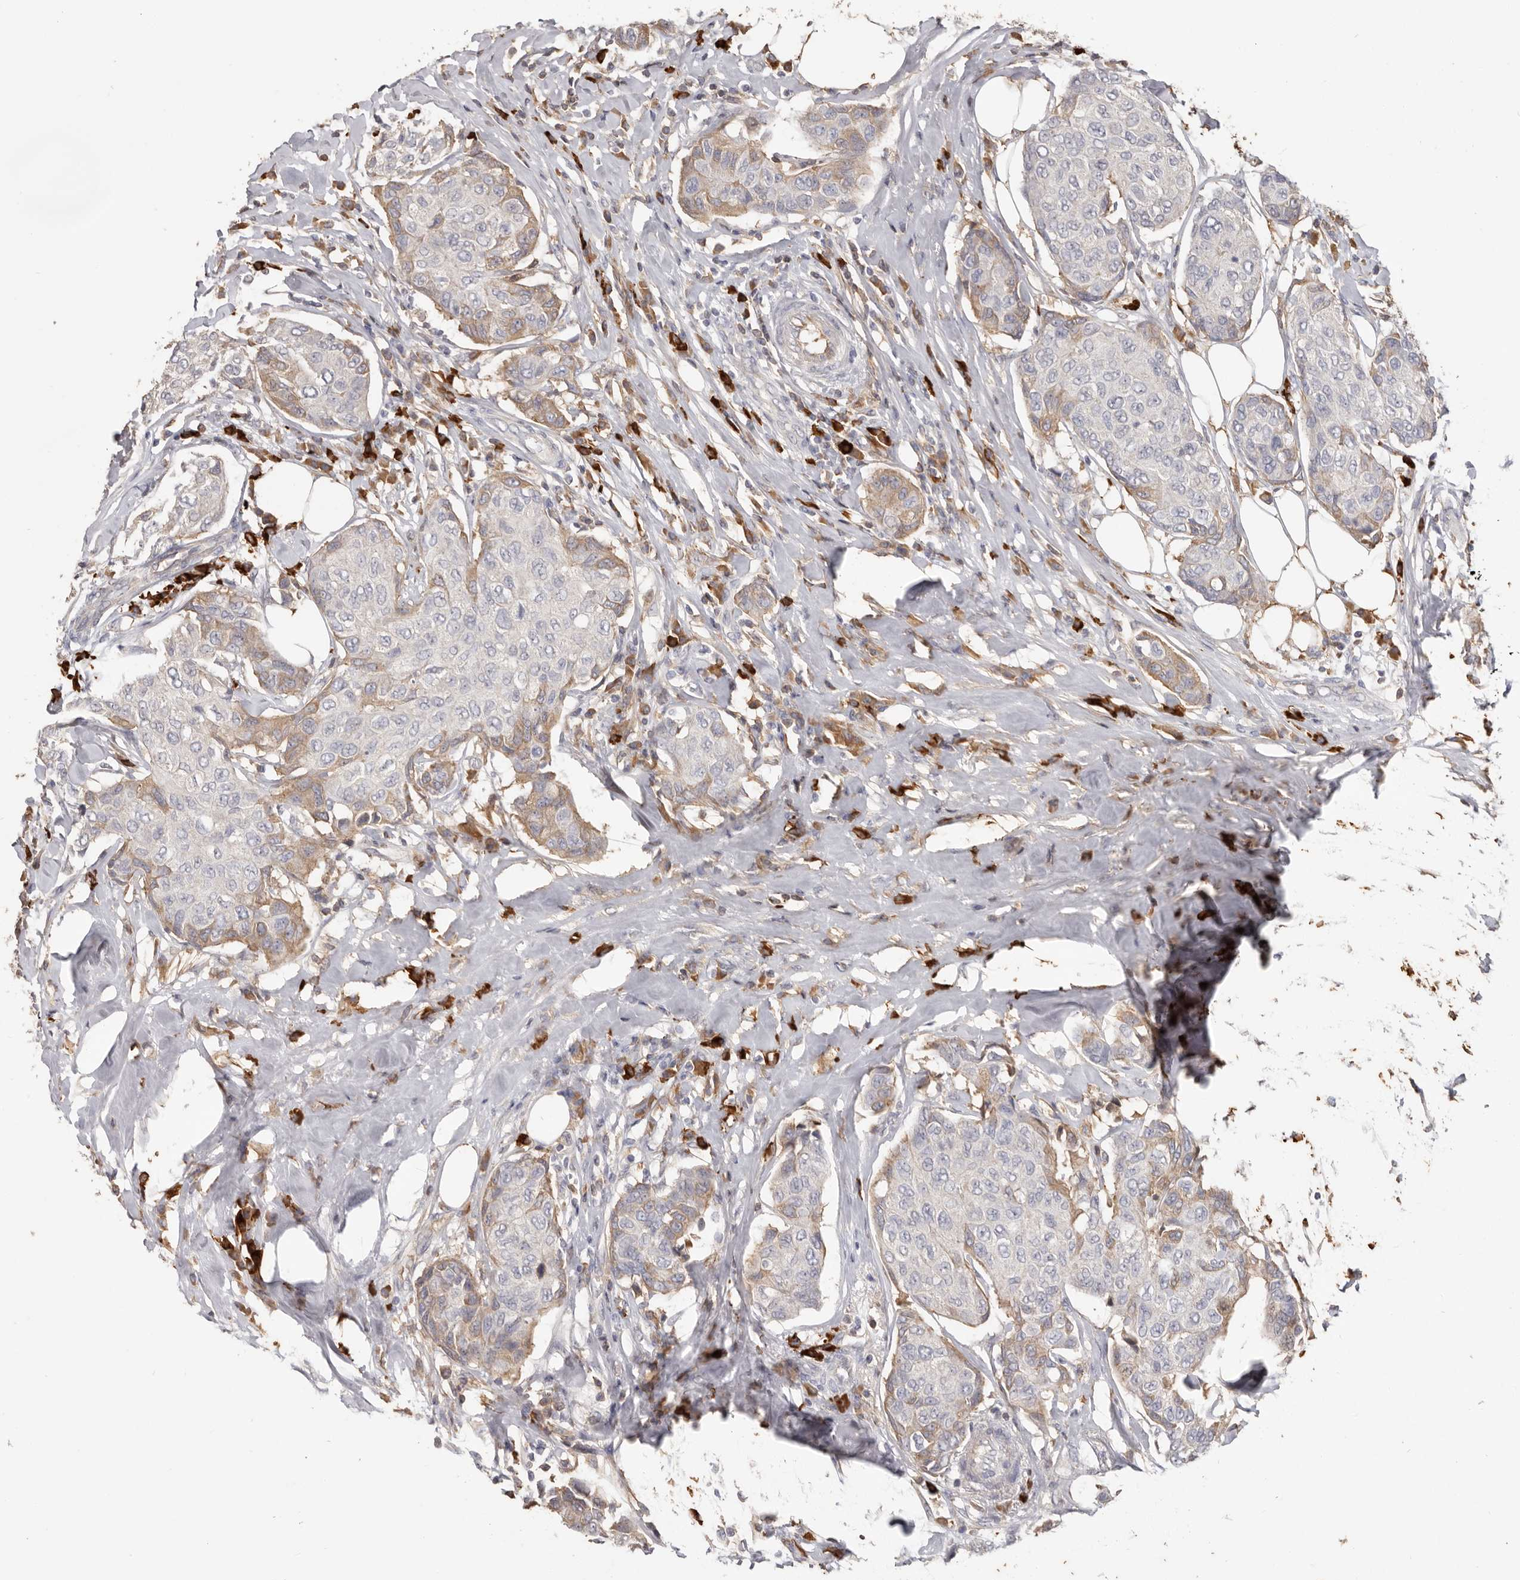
{"staining": {"intensity": "weak", "quantity": "<25%", "location": "cytoplasmic/membranous"}, "tissue": "breast cancer", "cell_type": "Tumor cells", "image_type": "cancer", "snomed": [{"axis": "morphology", "description": "Duct carcinoma"}, {"axis": "topography", "description": "Breast"}], "caption": "An immunohistochemistry (IHC) image of breast cancer is shown. There is no staining in tumor cells of breast cancer.", "gene": "HCAR2", "patient": {"sex": "female", "age": 80}}